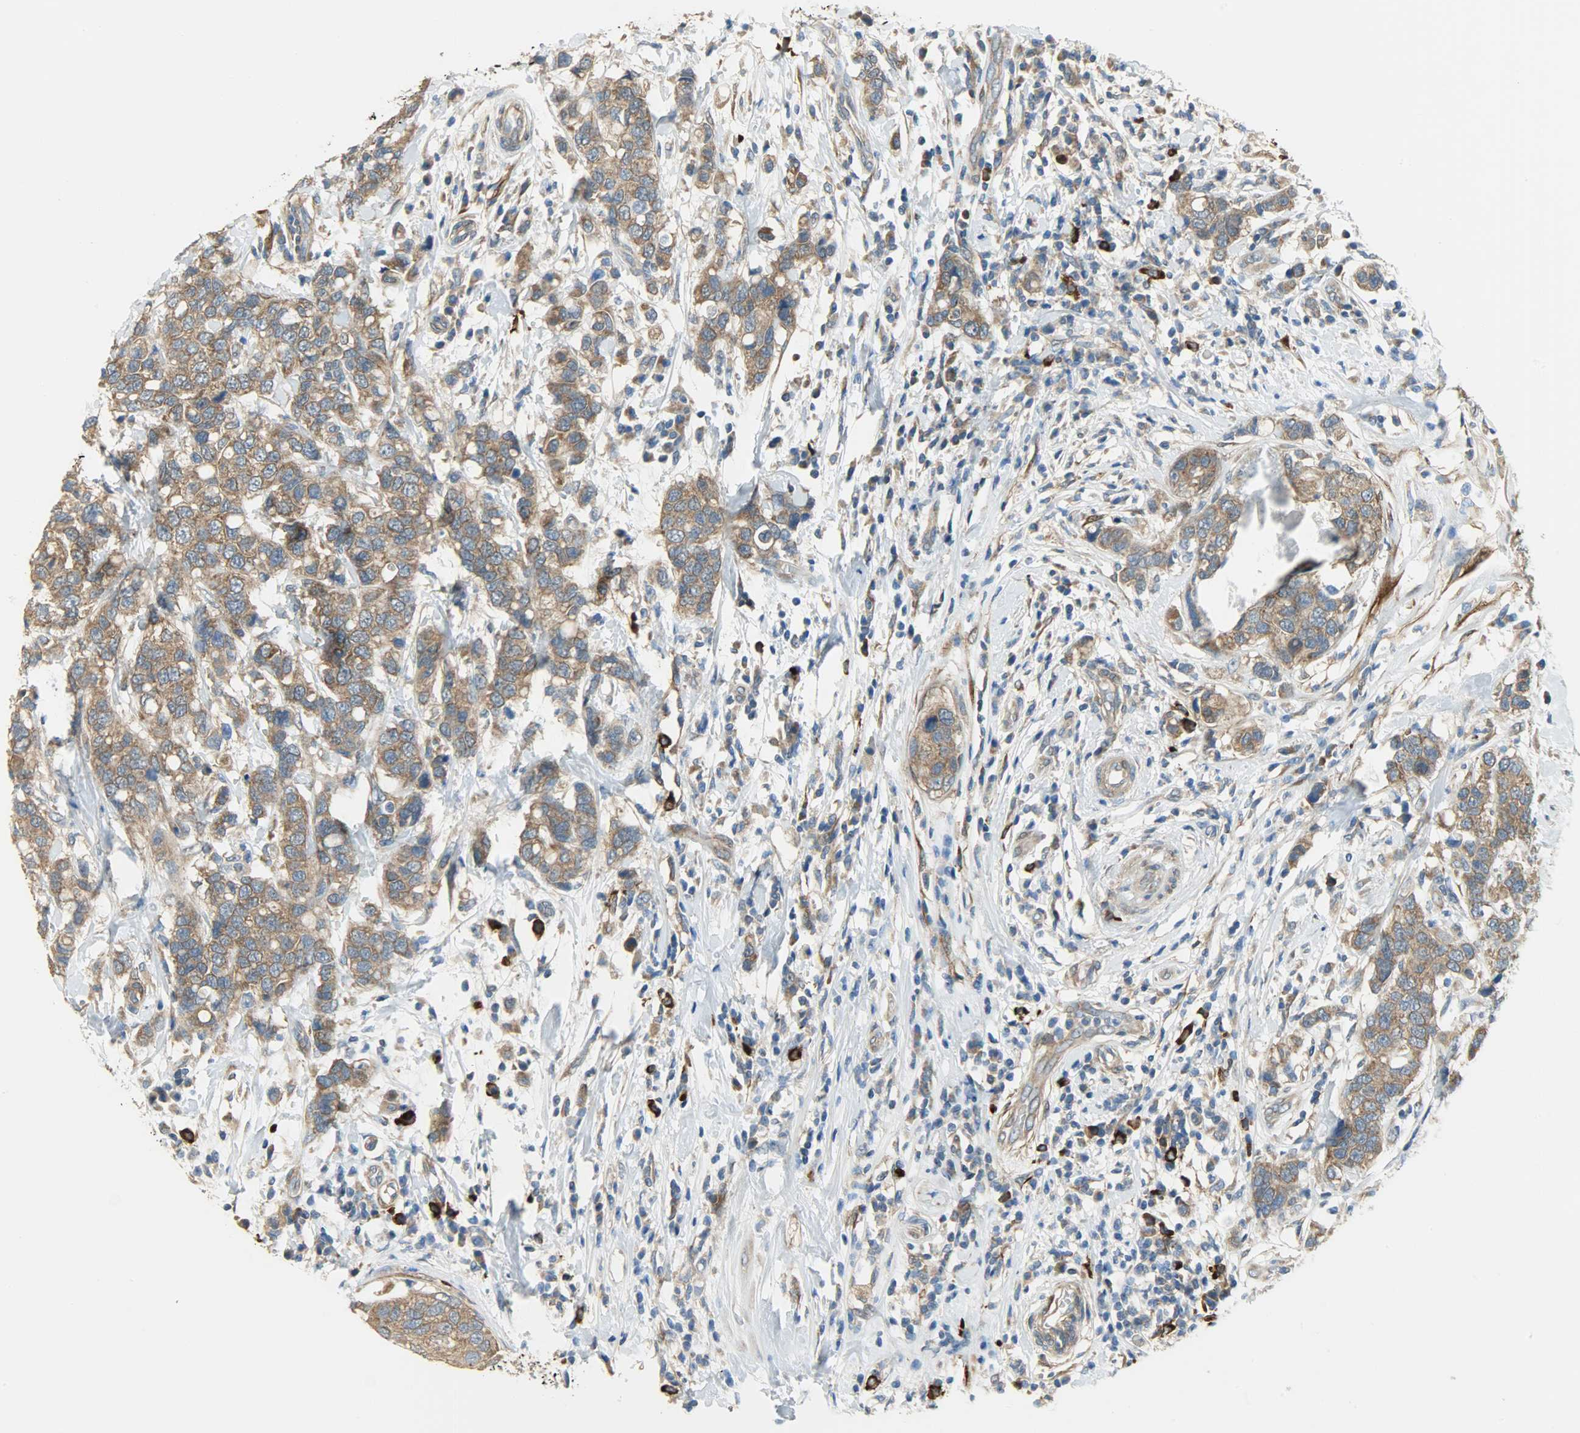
{"staining": {"intensity": "strong", "quantity": ">75%", "location": "cytoplasmic/membranous"}, "tissue": "breast cancer", "cell_type": "Tumor cells", "image_type": "cancer", "snomed": [{"axis": "morphology", "description": "Duct carcinoma"}, {"axis": "topography", "description": "Breast"}], "caption": "Breast cancer (intraductal carcinoma) stained with DAB immunohistochemistry exhibits high levels of strong cytoplasmic/membranous expression in about >75% of tumor cells. (DAB (3,3'-diaminobenzidine) = brown stain, brightfield microscopy at high magnification).", "gene": "C1orf198", "patient": {"sex": "female", "age": 27}}